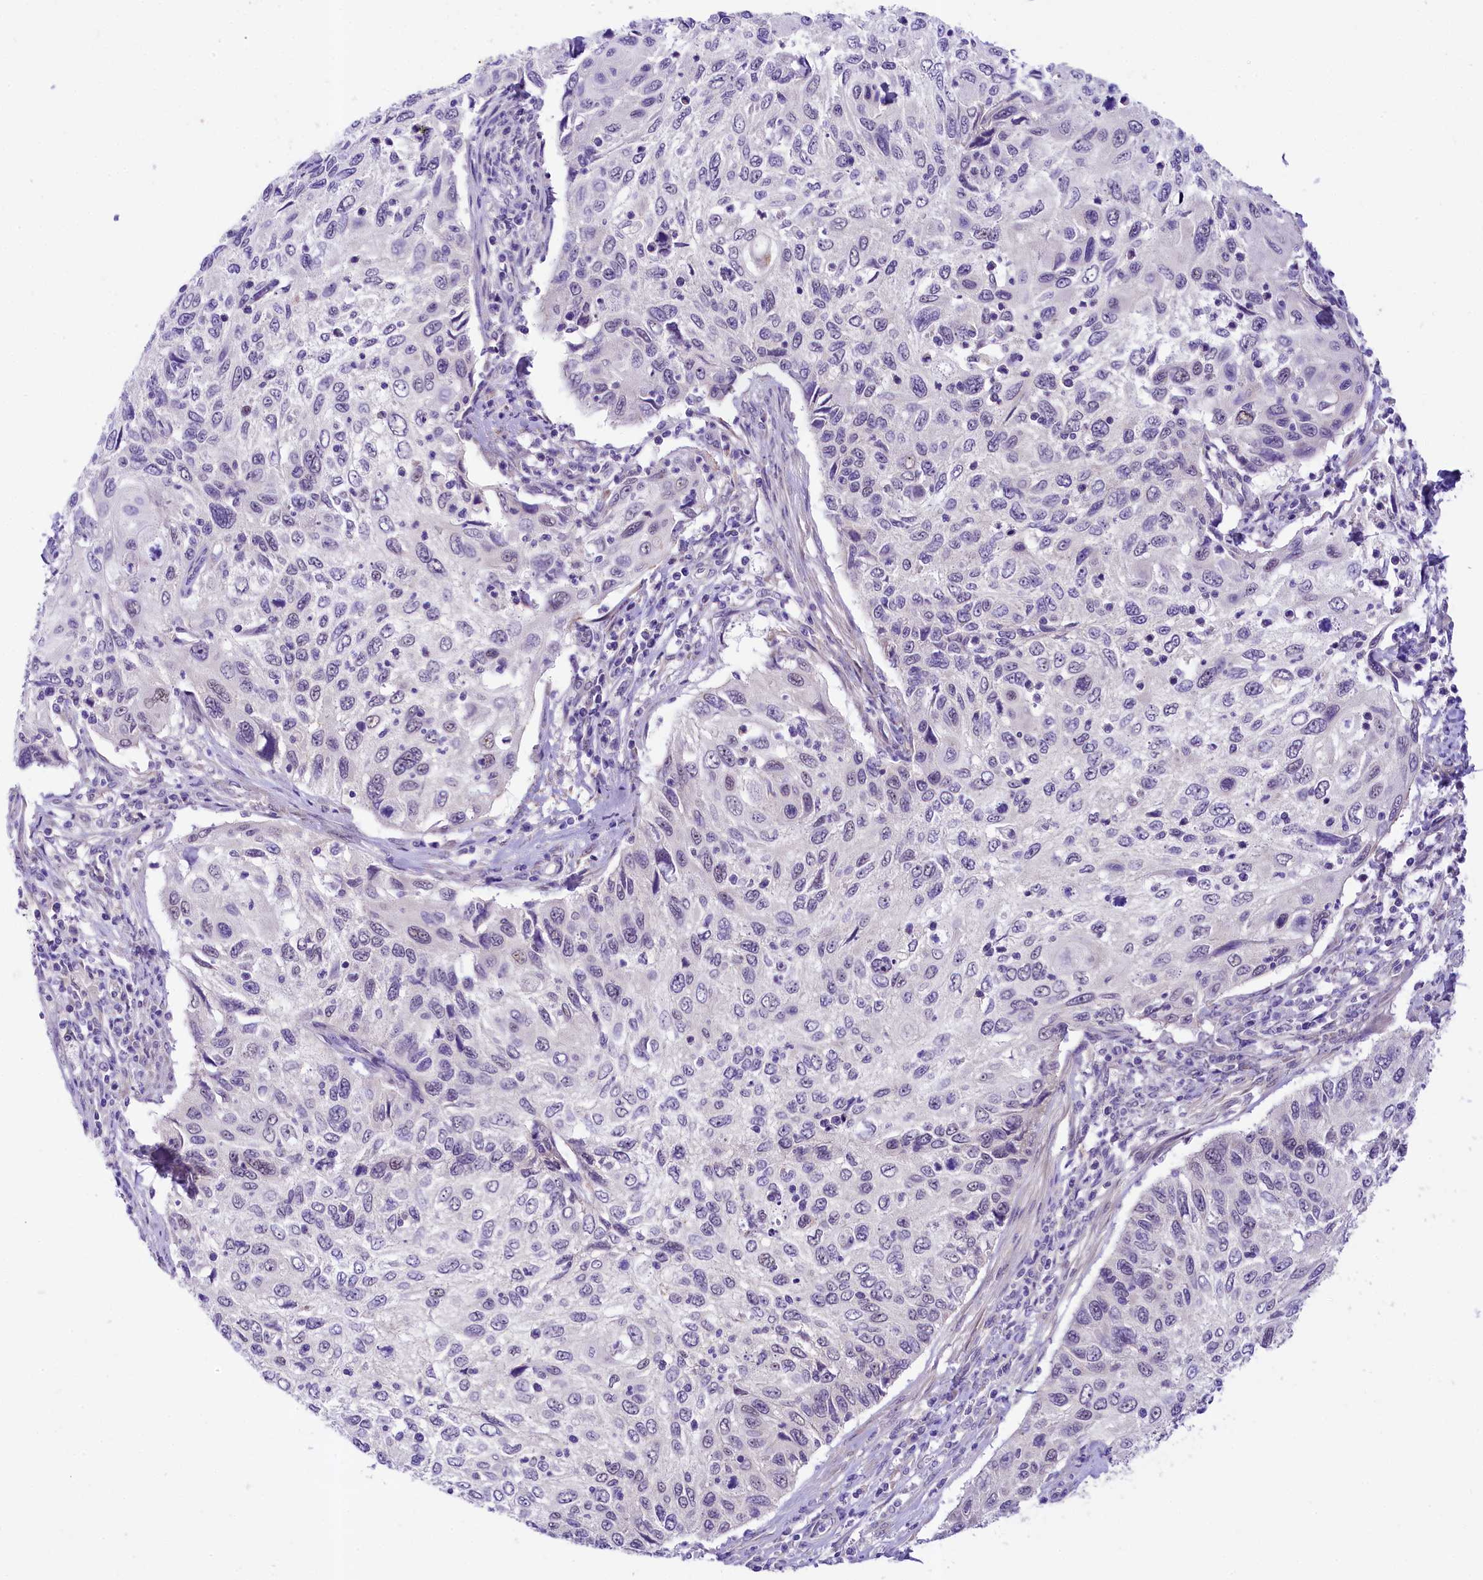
{"staining": {"intensity": "negative", "quantity": "none", "location": "none"}, "tissue": "cervical cancer", "cell_type": "Tumor cells", "image_type": "cancer", "snomed": [{"axis": "morphology", "description": "Squamous cell carcinoma, NOS"}, {"axis": "topography", "description": "Cervix"}], "caption": "Immunohistochemistry micrograph of cervical cancer stained for a protein (brown), which reveals no positivity in tumor cells. (Immunohistochemistry (ihc), brightfield microscopy, high magnification).", "gene": "UBXN6", "patient": {"sex": "female", "age": 70}}